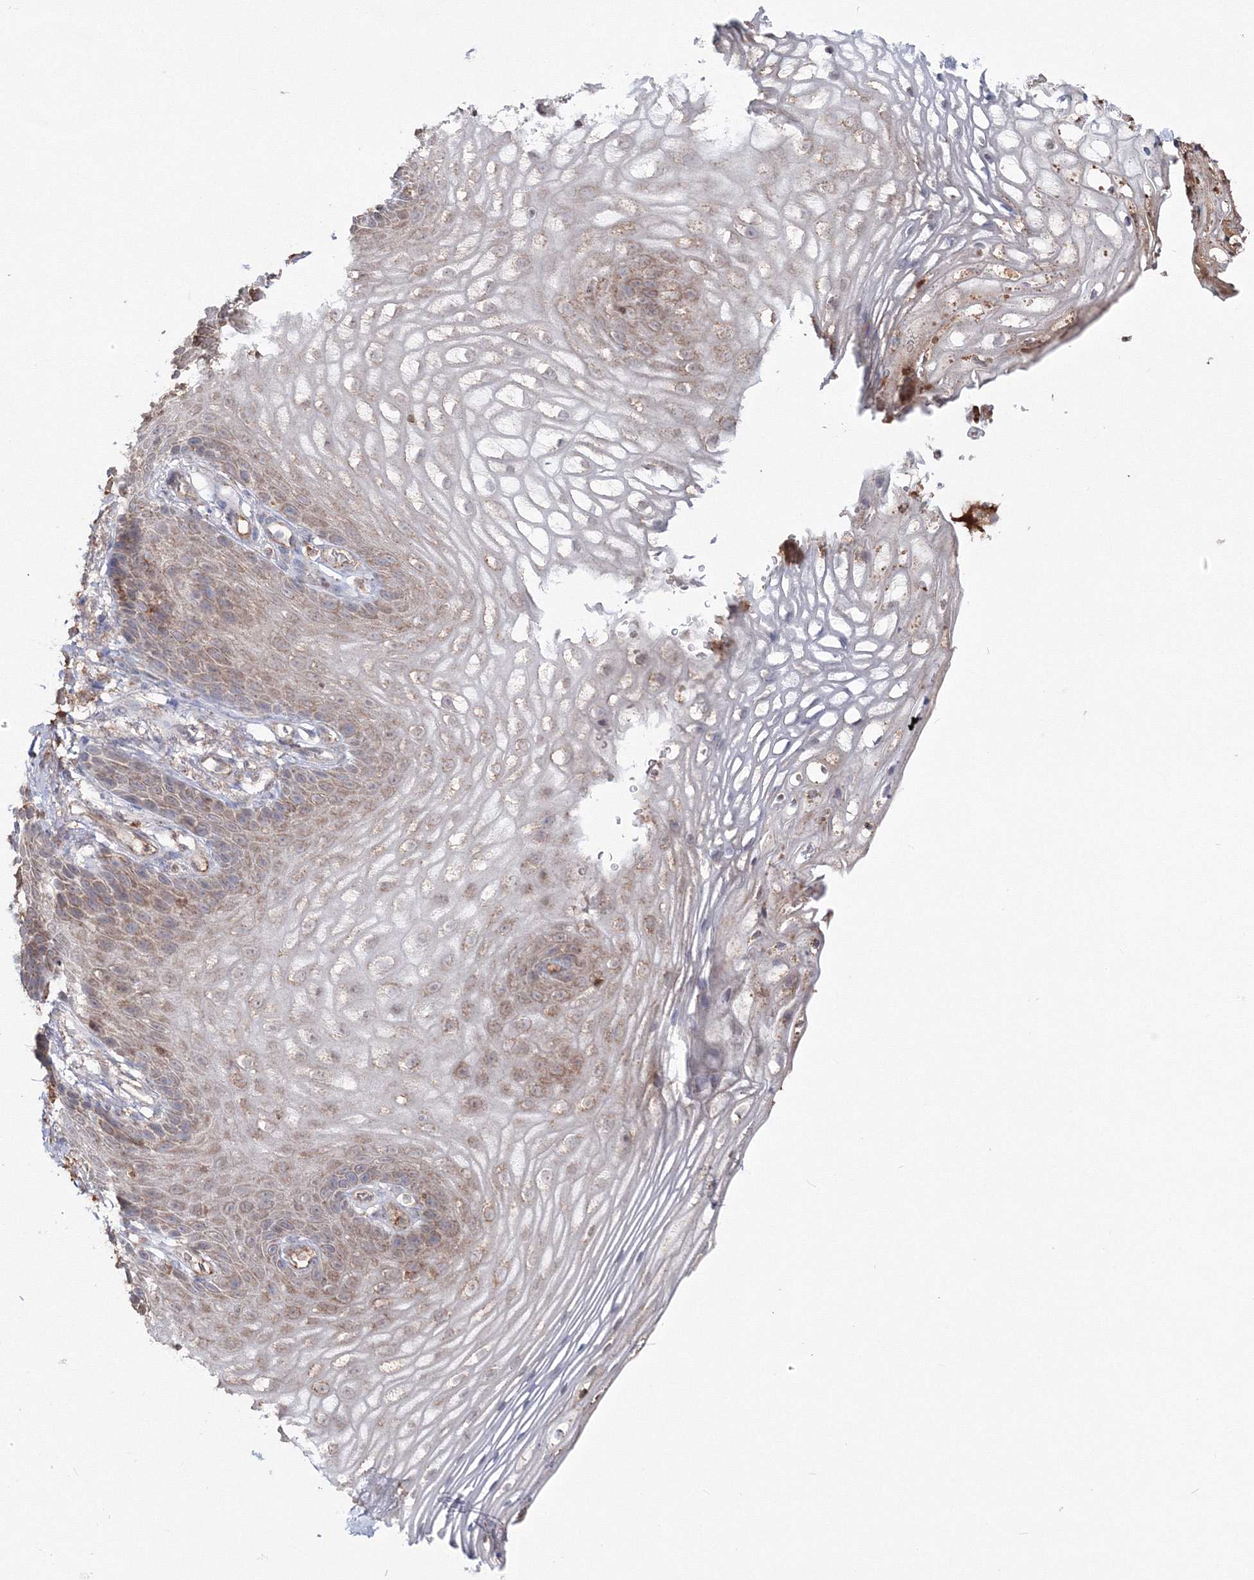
{"staining": {"intensity": "weak", "quantity": "25%-75%", "location": "cytoplasmic/membranous"}, "tissue": "vagina", "cell_type": "Squamous epithelial cells", "image_type": "normal", "snomed": [{"axis": "morphology", "description": "Normal tissue, NOS"}, {"axis": "topography", "description": "Vagina"}], "caption": "Vagina stained with DAB (3,3'-diaminobenzidine) immunohistochemistry demonstrates low levels of weak cytoplasmic/membranous staining in about 25%-75% of squamous epithelial cells.", "gene": "PEX13", "patient": {"sex": "female", "age": 60}}